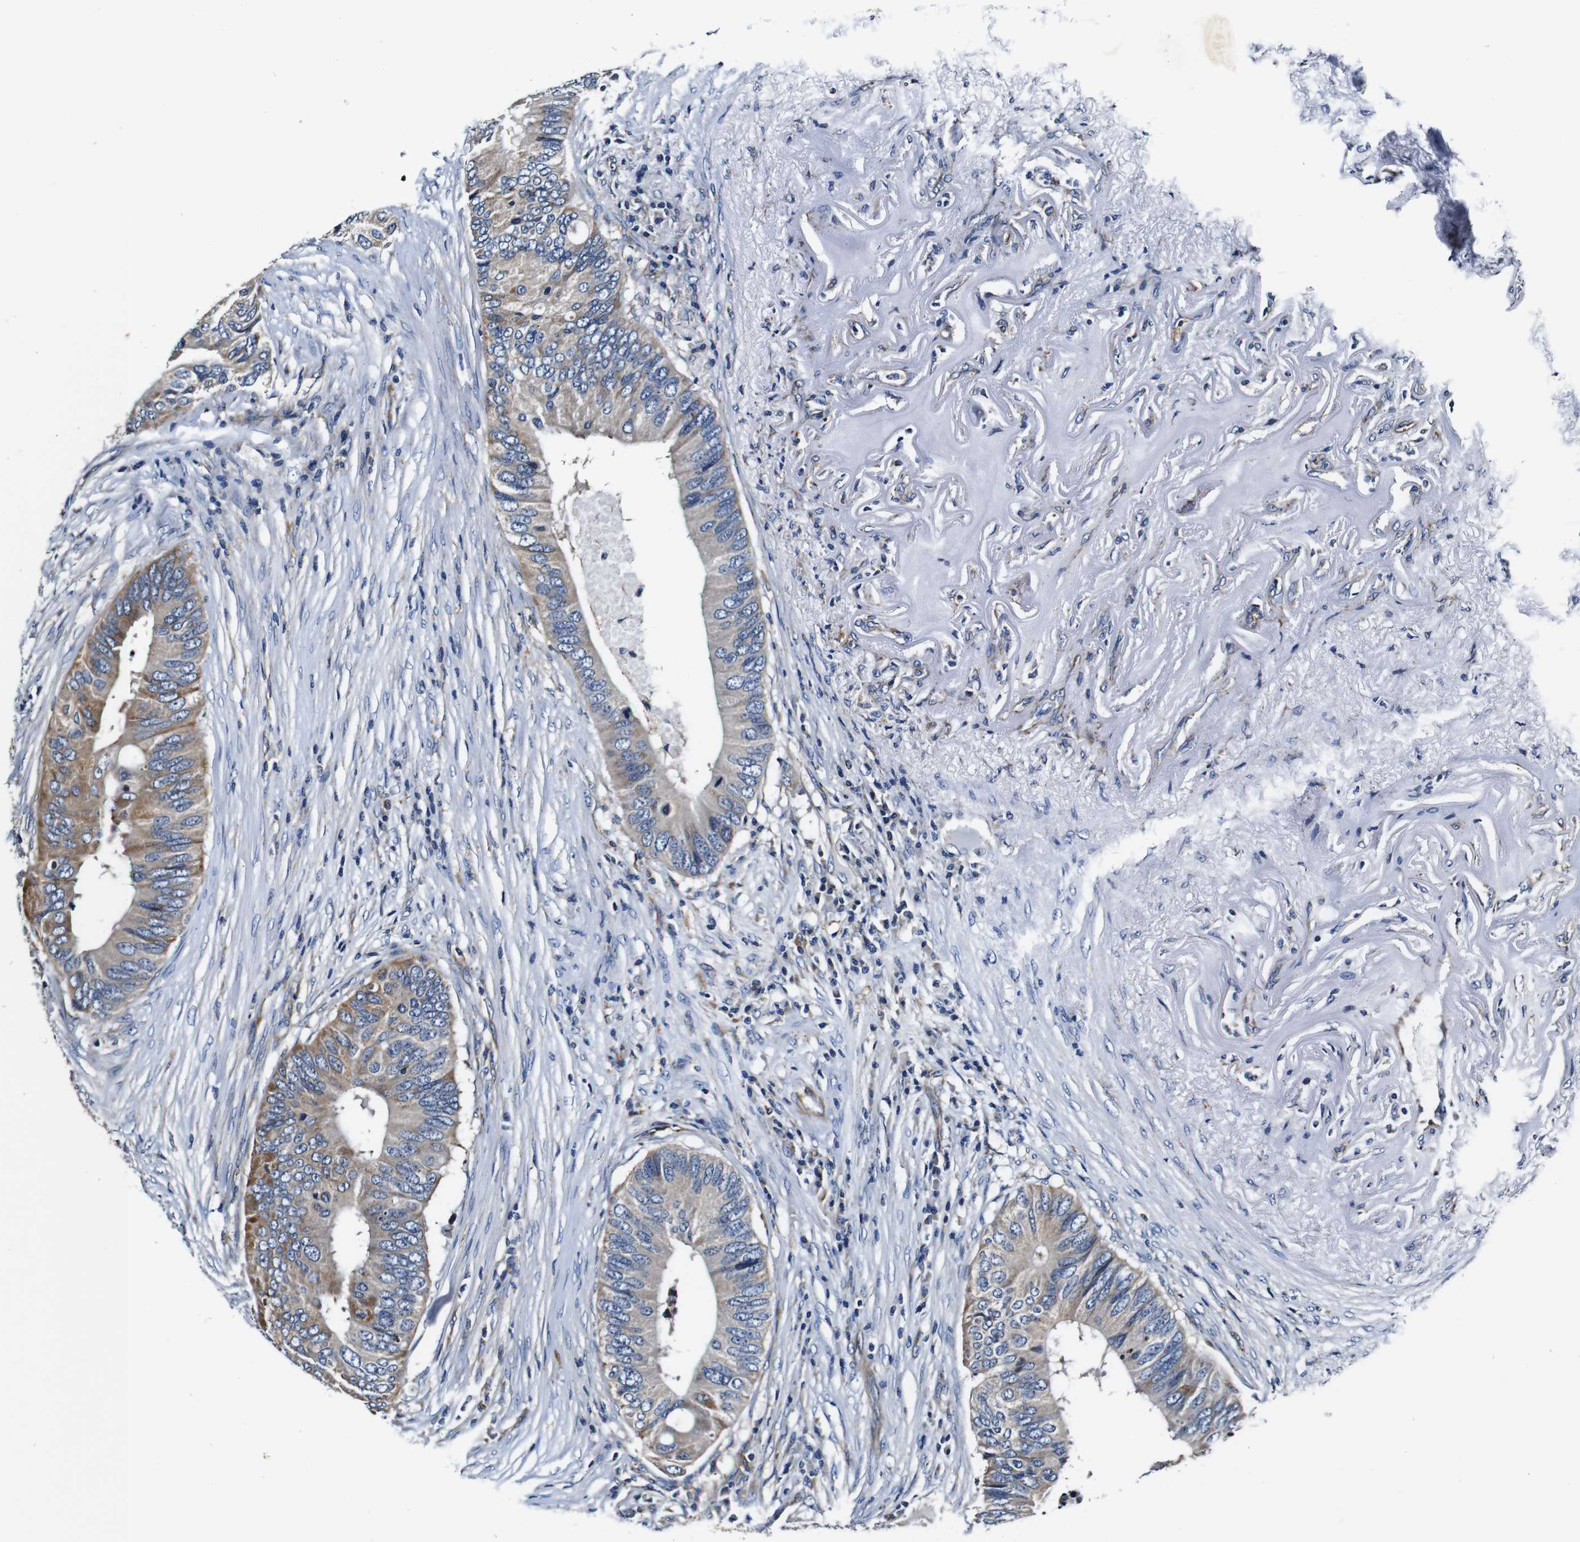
{"staining": {"intensity": "moderate", "quantity": "<25%", "location": "cytoplasmic/membranous"}, "tissue": "colorectal cancer", "cell_type": "Tumor cells", "image_type": "cancer", "snomed": [{"axis": "morphology", "description": "Adenocarcinoma, NOS"}, {"axis": "topography", "description": "Colon"}], "caption": "This is an image of immunohistochemistry staining of colorectal cancer (adenocarcinoma), which shows moderate staining in the cytoplasmic/membranous of tumor cells.", "gene": "HK1", "patient": {"sex": "male", "age": 71}}